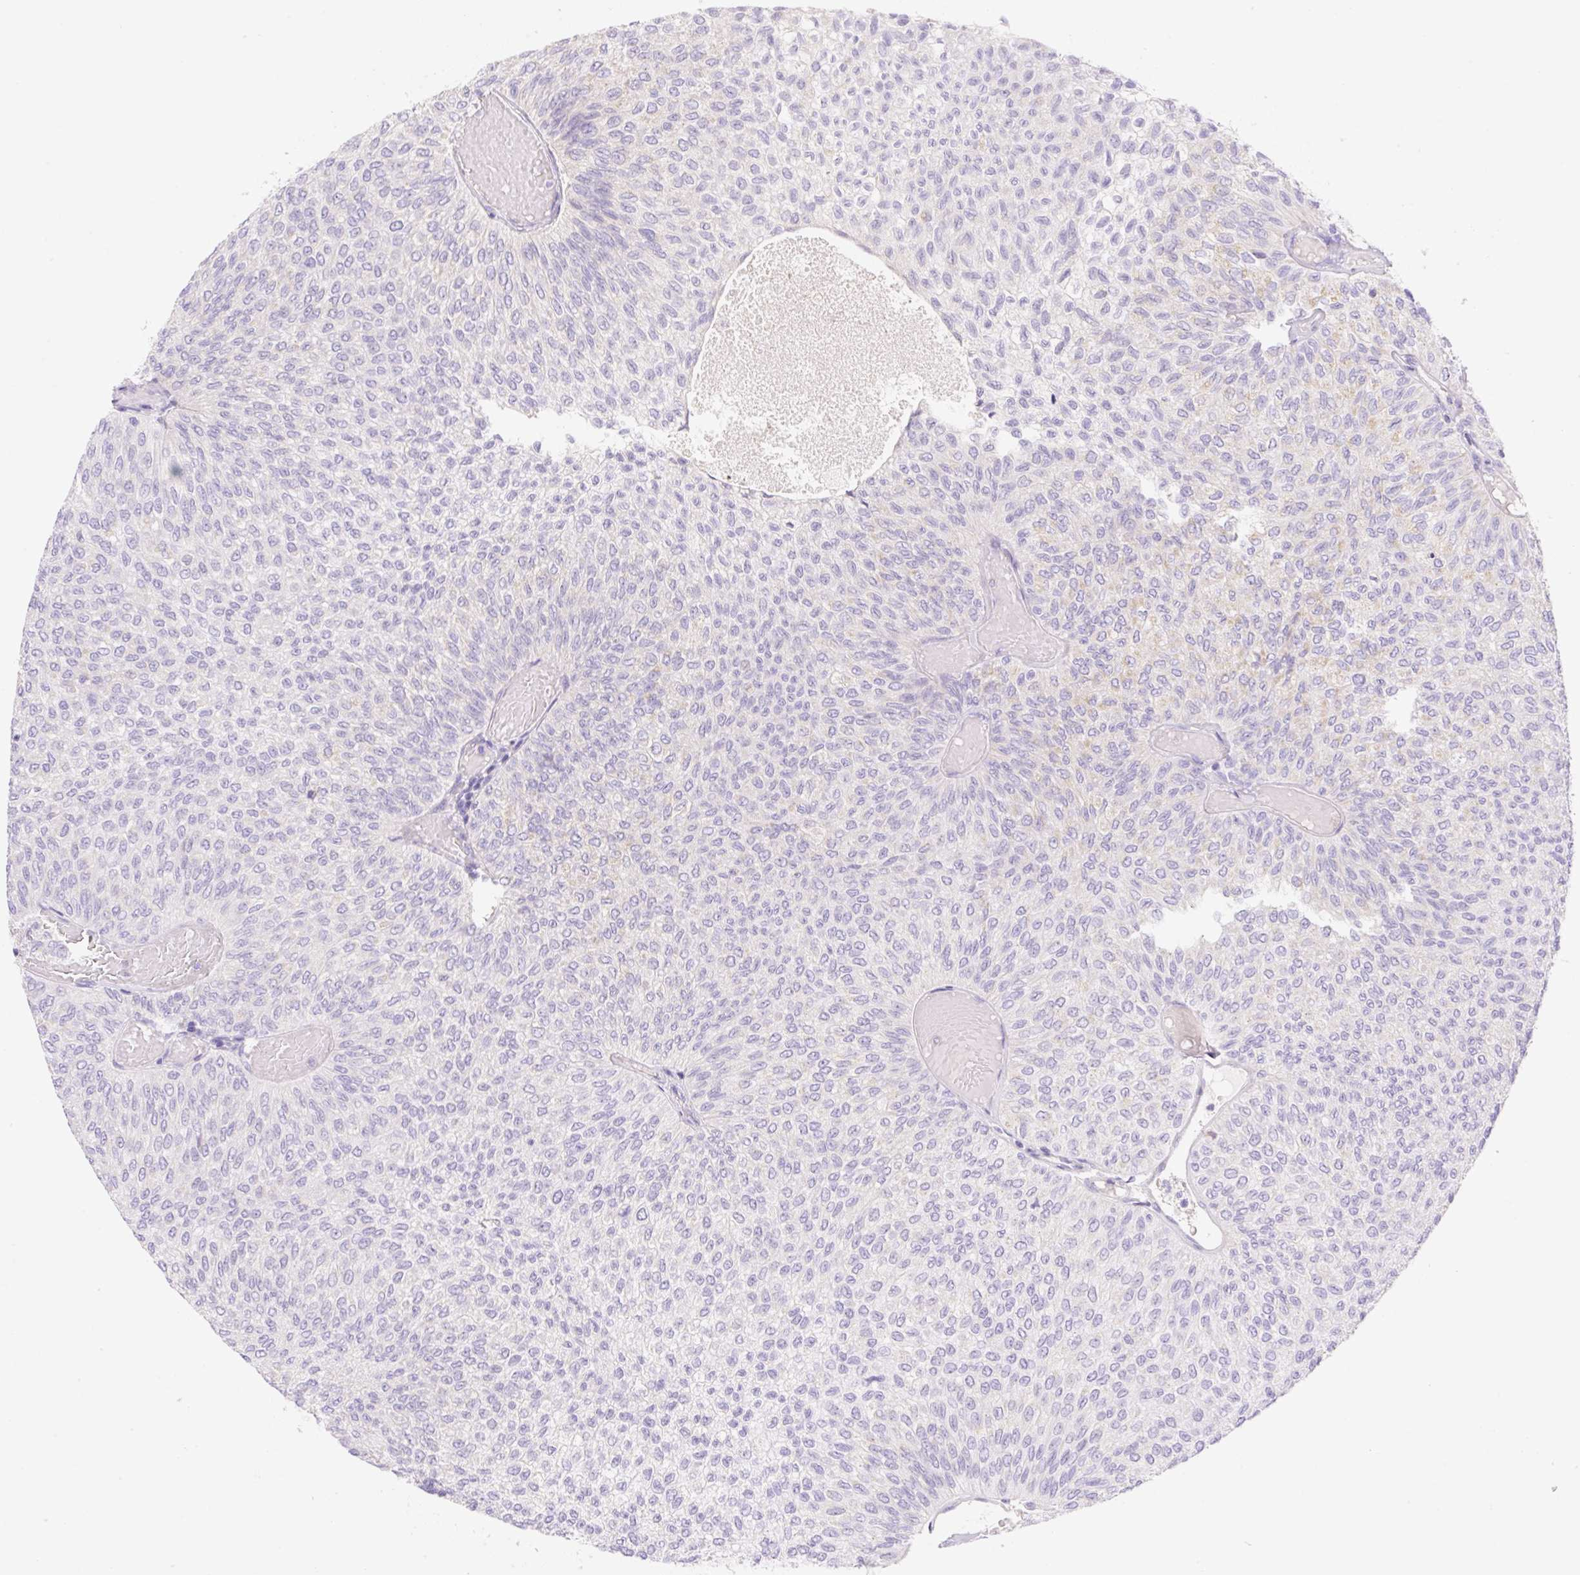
{"staining": {"intensity": "negative", "quantity": "none", "location": "none"}, "tissue": "urothelial cancer", "cell_type": "Tumor cells", "image_type": "cancer", "snomed": [{"axis": "morphology", "description": "Urothelial carcinoma, Low grade"}, {"axis": "topography", "description": "Urinary bladder"}], "caption": "A photomicrograph of low-grade urothelial carcinoma stained for a protein displays no brown staining in tumor cells. Brightfield microscopy of immunohistochemistry stained with DAB (3,3'-diaminobenzidine) (brown) and hematoxylin (blue), captured at high magnification.", "gene": "DENND5A", "patient": {"sex": "male", "age": 78}}